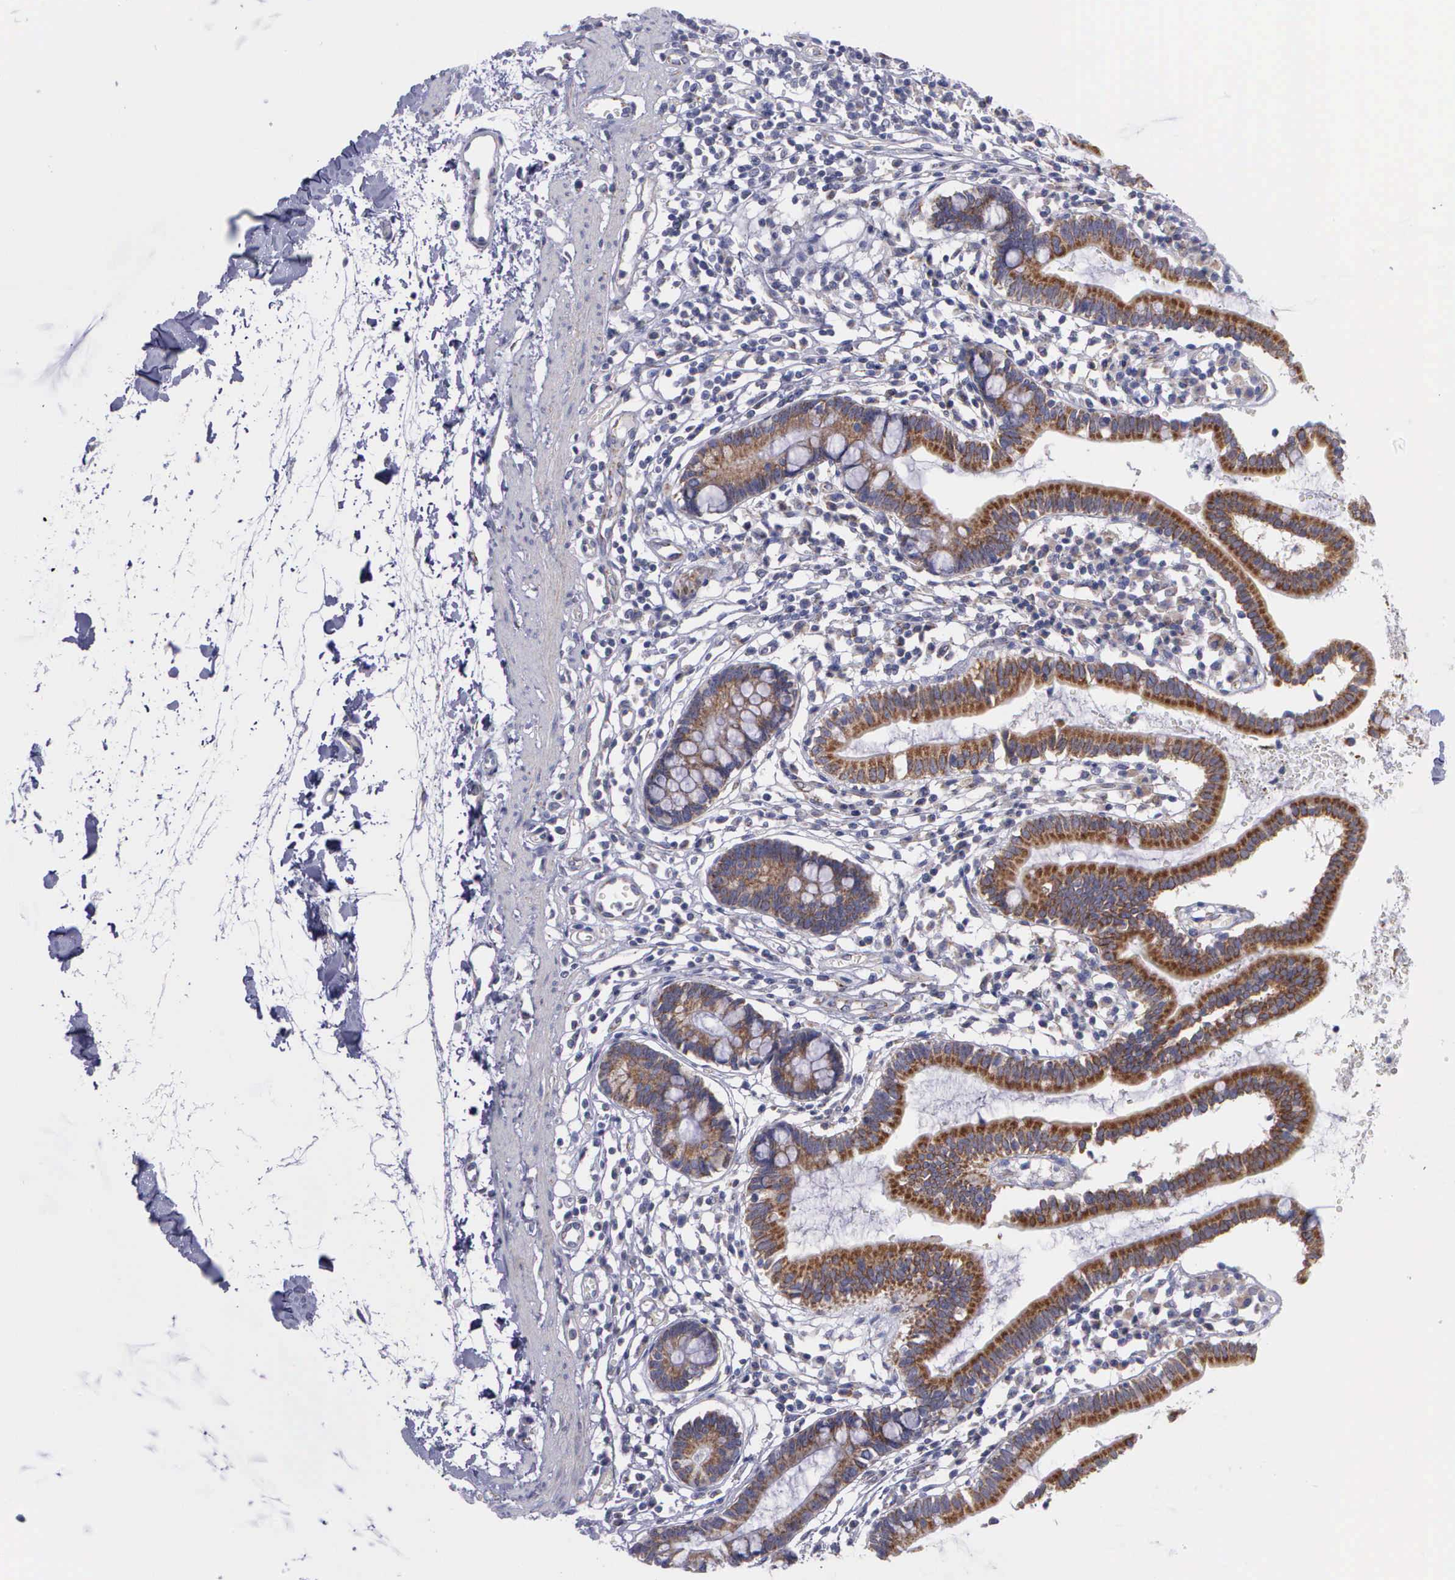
{"staining": {"intensity": "moderate", "quantity": ">75%", "location": "cytoplasmic/membranous"}, "tissue": "small intestine", "cell_type": "Glandular cells", "image_type": "normal", "snomed": [{"axis": "morphology", "description": "Normal tissue, NOS"}, {"axis": "topography", "description": "Small intestine"}], "caption": "Moderate cytoplasmic/membranous expression for a protein is present in about >75% of glandular cells of normal small intestine using immunohistochemistry.", "gene": "SYNJ2BP", "patient": {"sex": "female", "age": 37}}